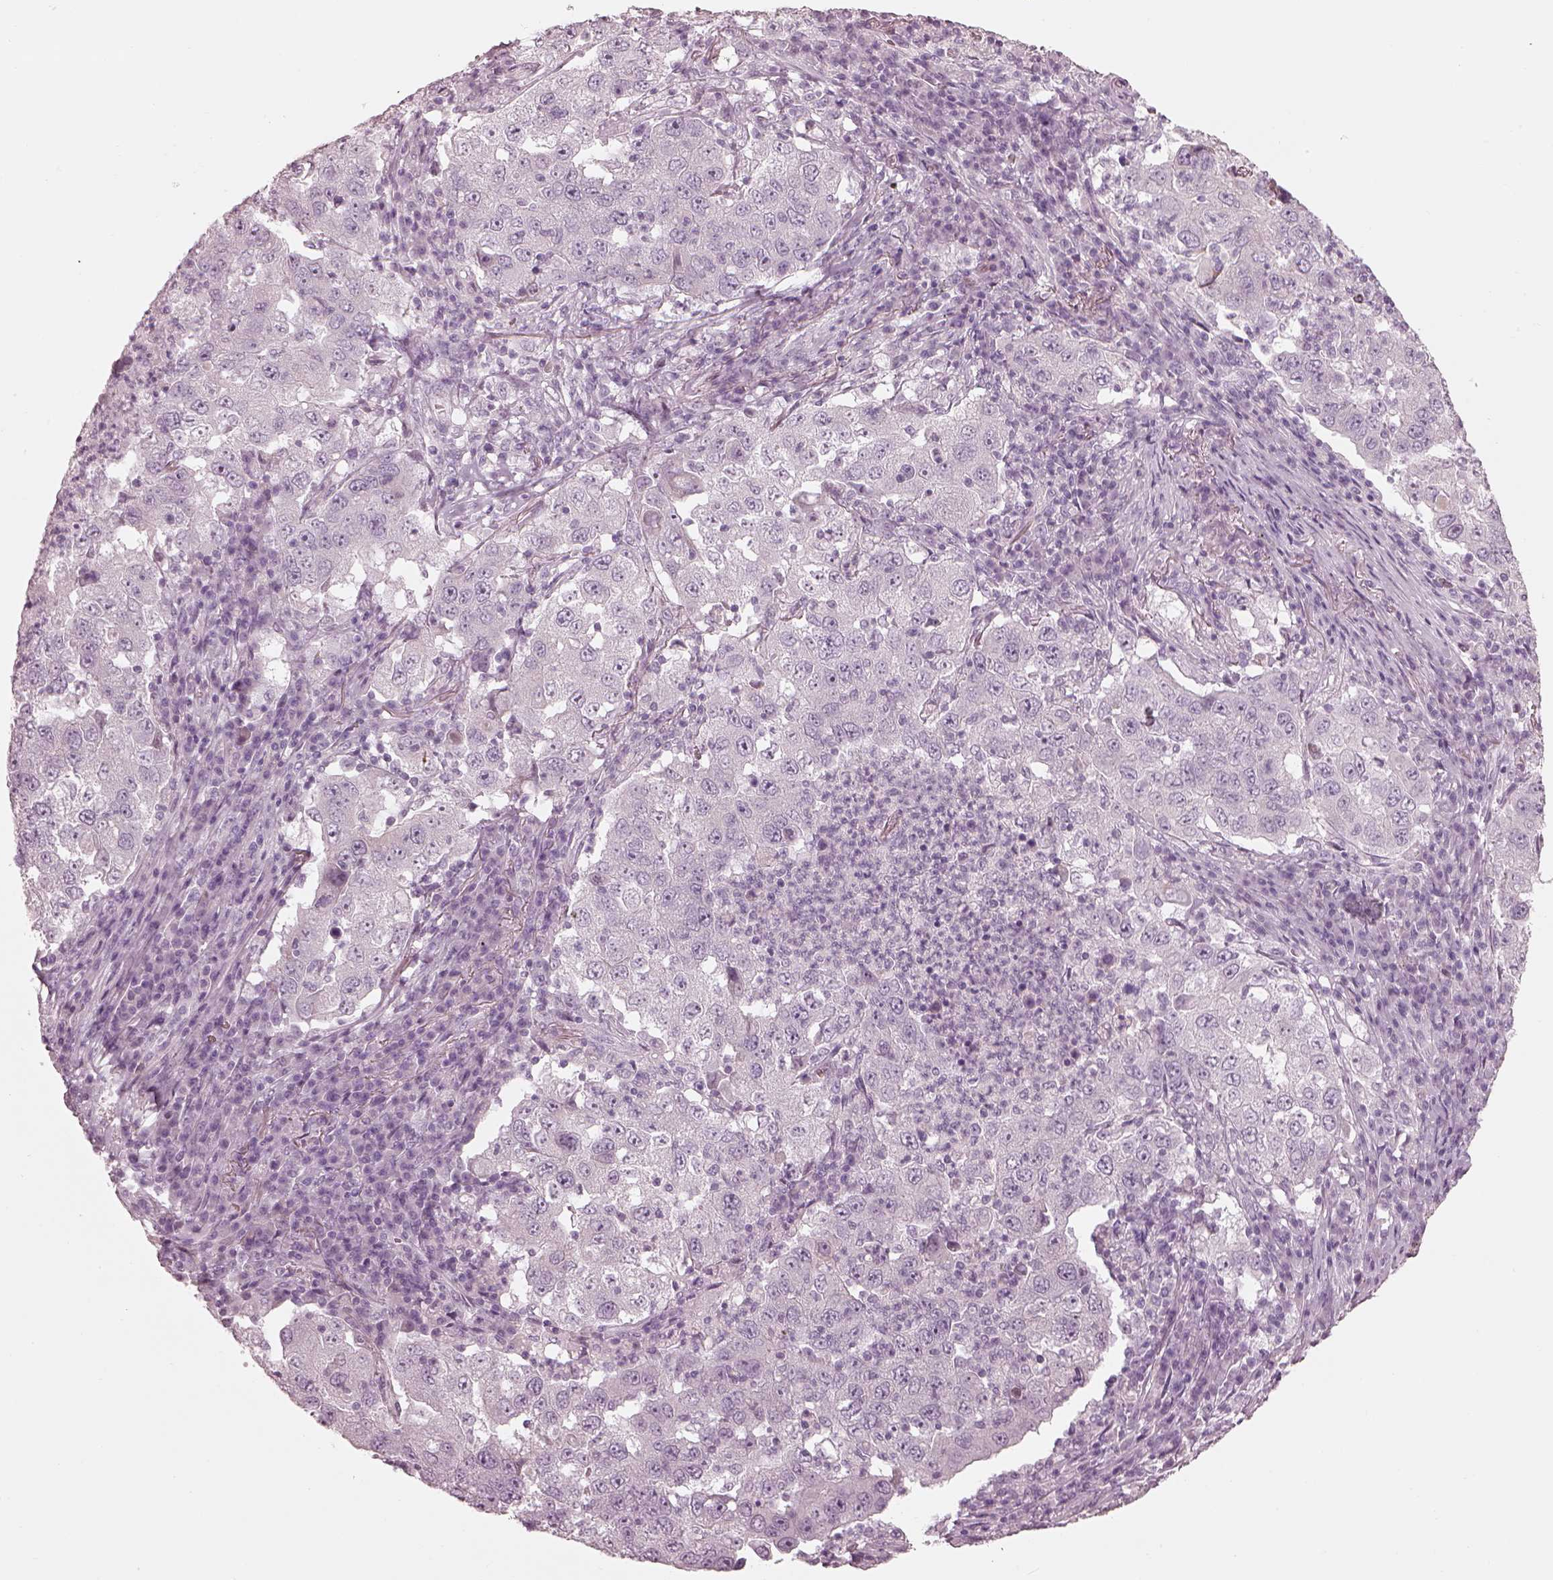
{"staining": {"intensity": "negative", "quantity": "none", "location": "none"}, "tissue": "lung cancer", "cell_type": "Tumor cells", "image_type": "cancer", "snomed": [{"axis": "morphology", "description": "Adenocarcinoma, NOS"}, {"axis": "topography", "description": "Lung"}], "caption": "Immunohistochemistry (IHC) image of lung cancer (adenocarcinoma) stained for a protein (brown), which reveals no staining in tumor cells. (DAB IHC, high magnification).", "gene": "RSPH9", "patient": {"sex": "male", "age": 73}}